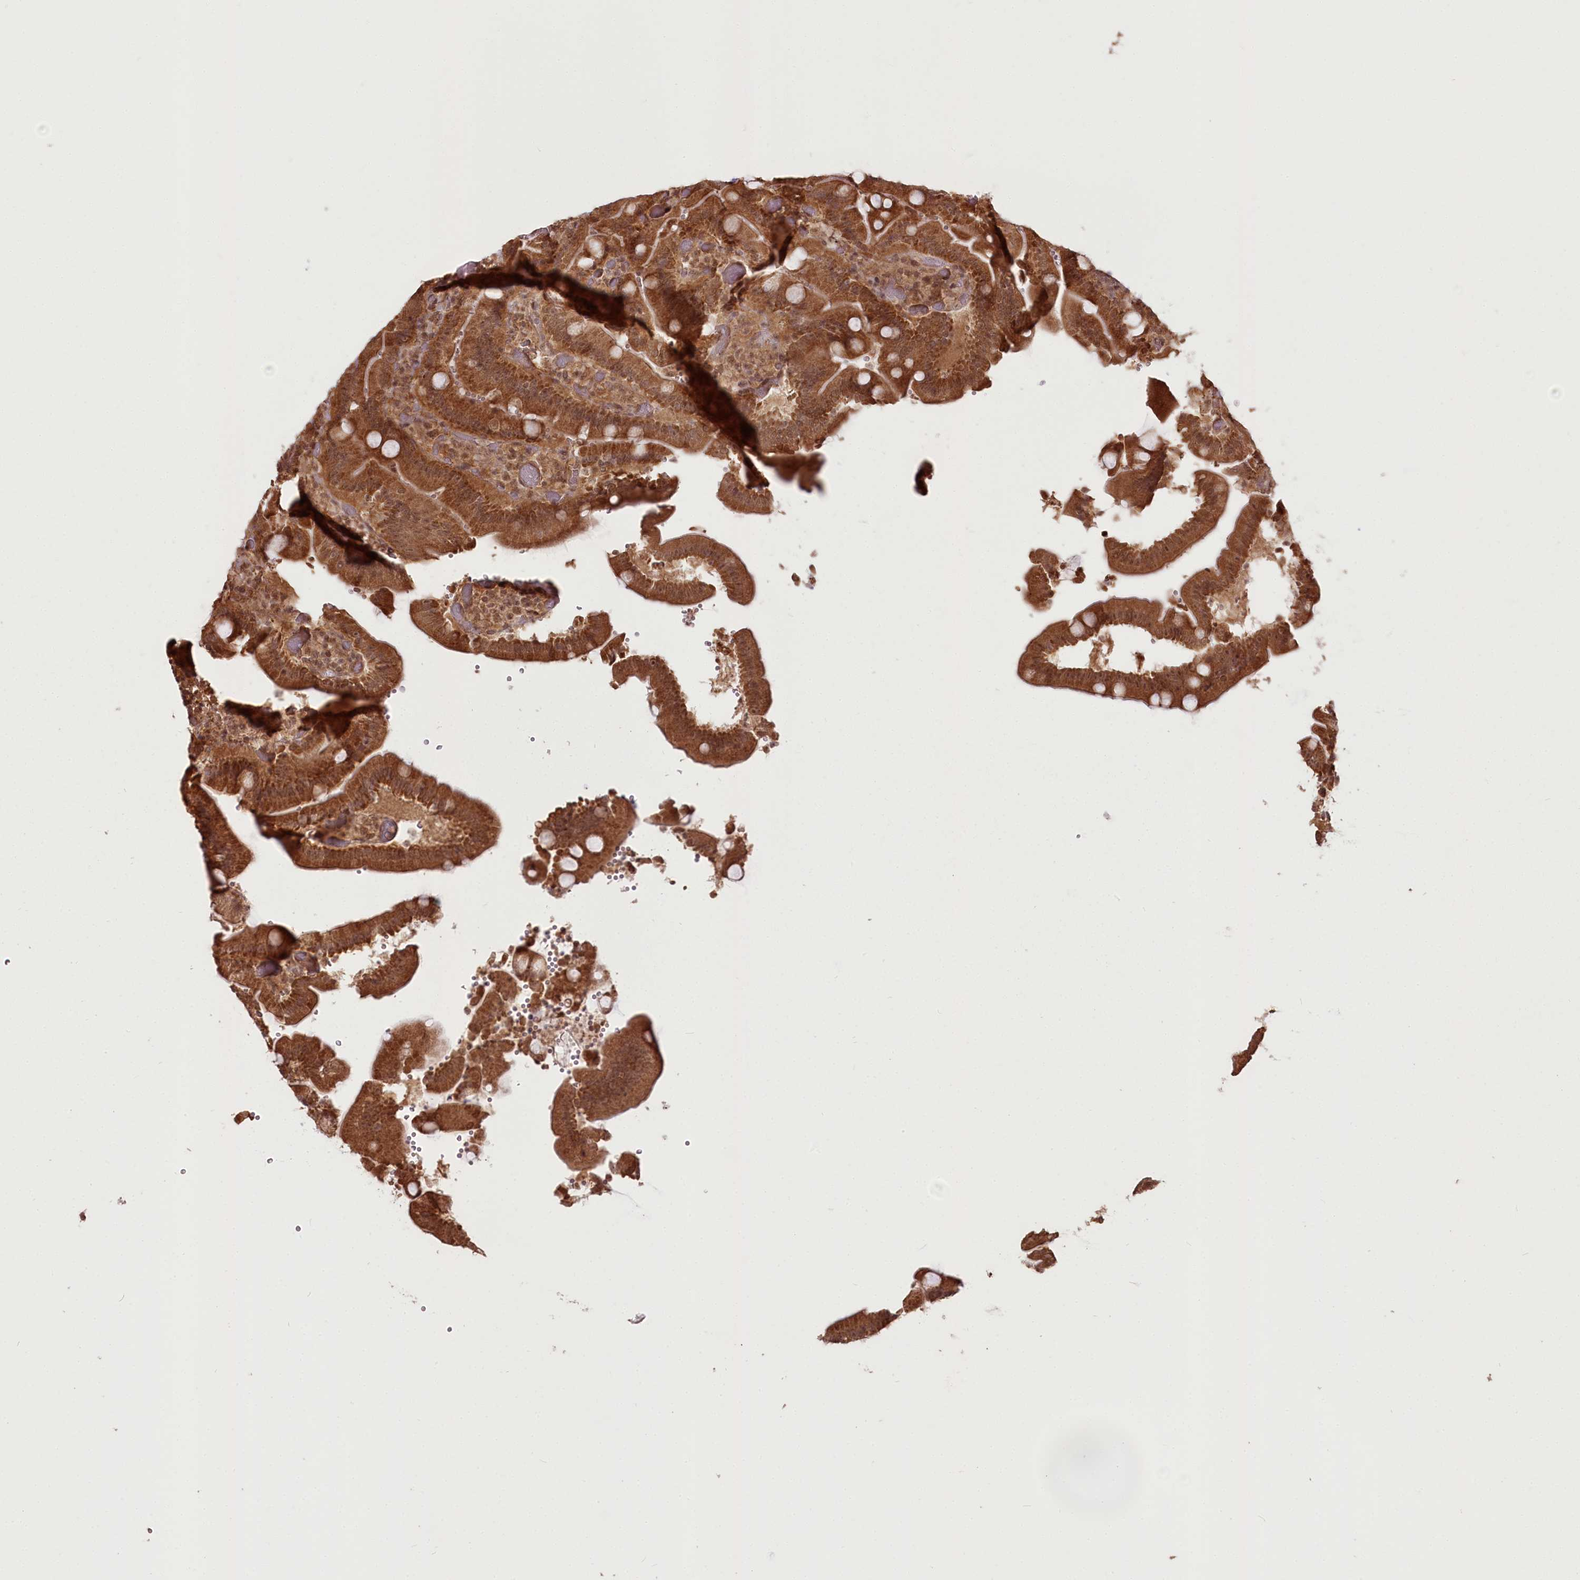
{"staining": {"intensity": "strong", "quantity": ">75%", "location": "cytoplasmic/membranous,nuclear"}, "tissue": "duodenum", "cell_type": "Glandular cells", "image_type": "normal", "snomed": [{"axis": "morphology", "description": "Normal tissue, NOS"}, {"axis": "topography", "description": "Duodenum"}], "caption": "Approximately >75% of glandular cells in unremarkable human duodenum demonstrate strong cytoplasmic/membranous,nuclear protein expression as visualized by brown immunohistochemical staining.", "gene": "R3HDM2", "patient": {"sex": "female", "age": 62}}